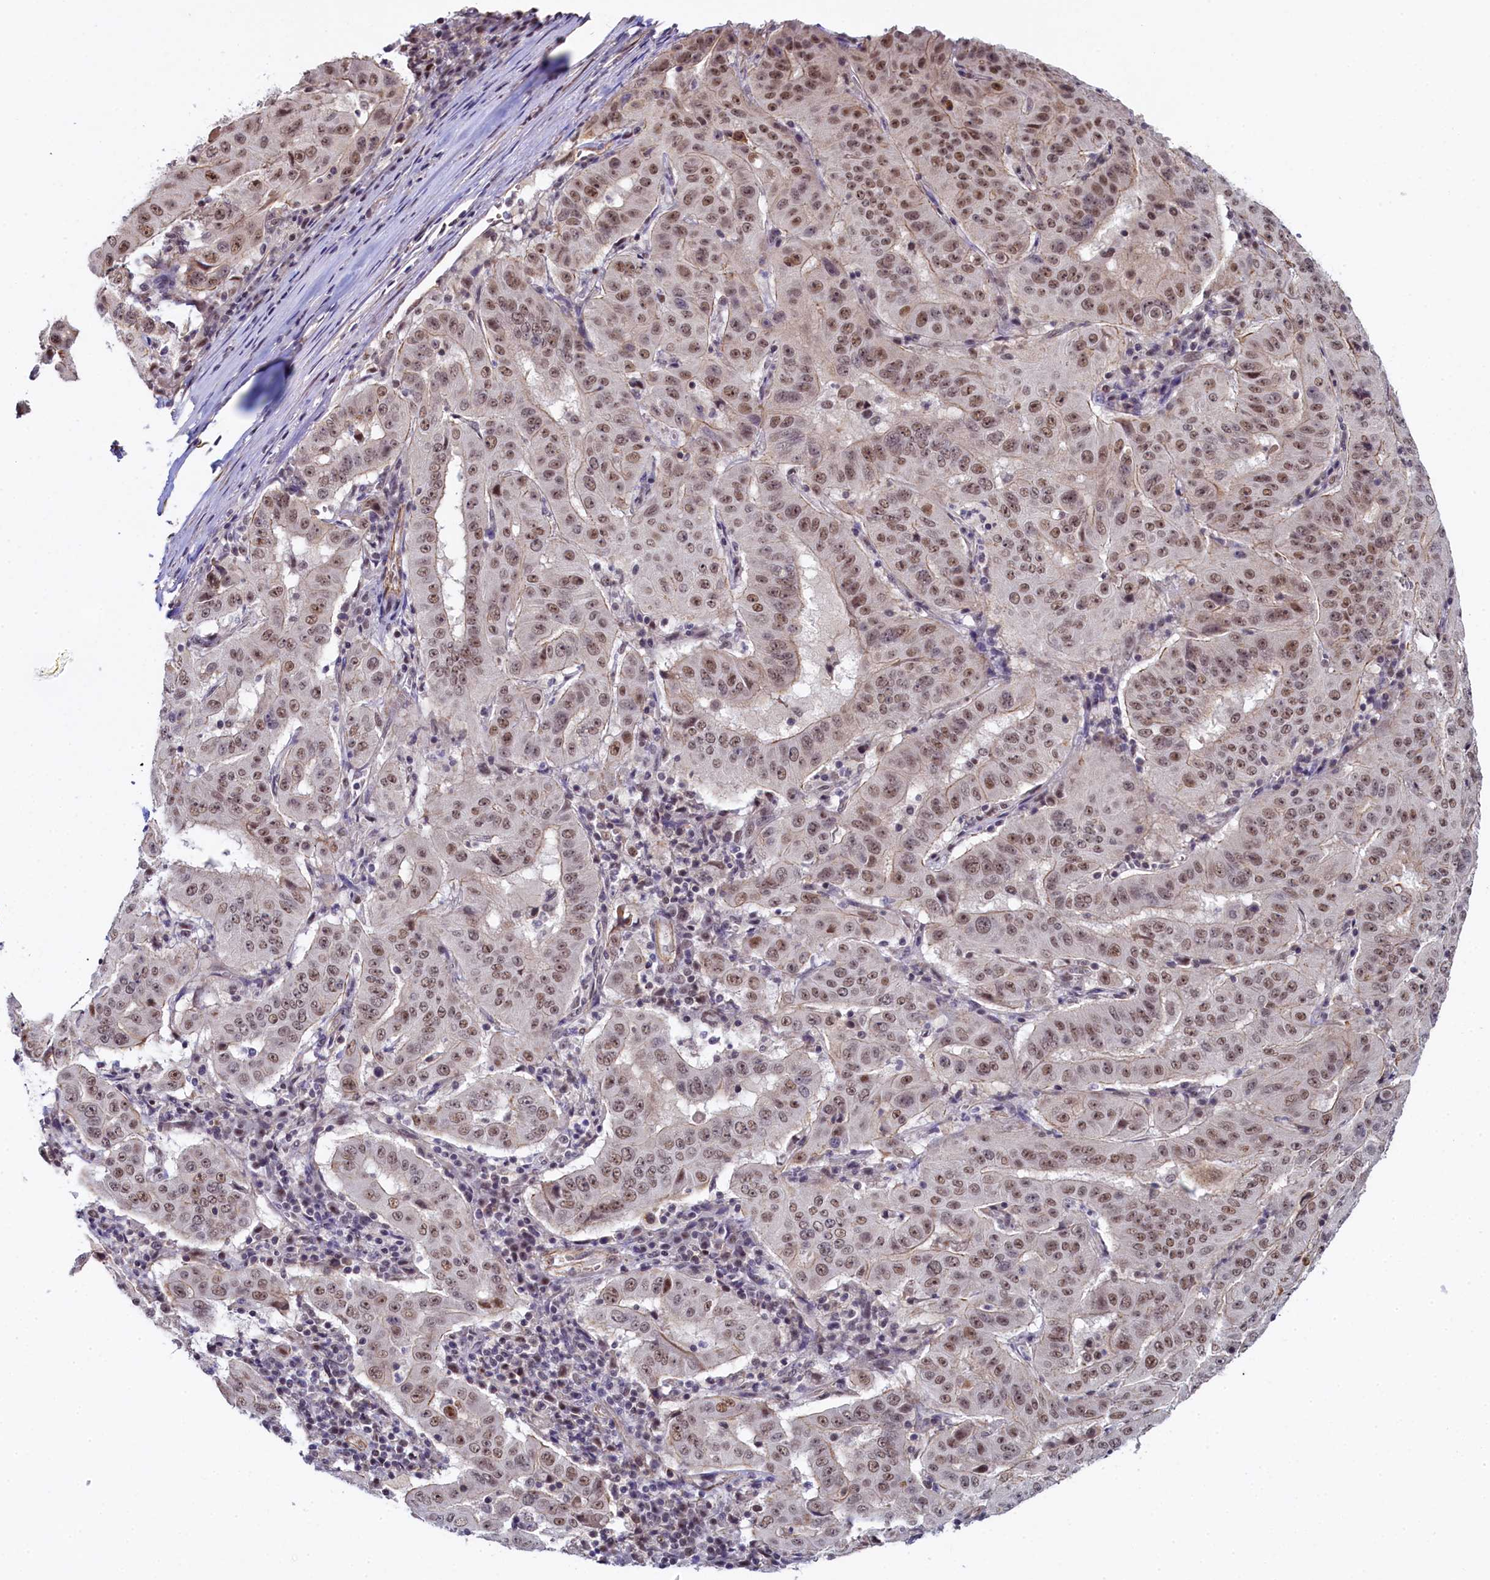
{"staining": {"intensity": "moderate", "quantity": ">75%", "location": "nuclear"}, "tissue": "pancreatic cancer", "cell_type": "Tumor cells", "image_type": "cancer", "snomed": [{"axis": "morphology", "description": "Adenocarcinoma, NOS"}, {"axis": "topography", "description": "Pancreas"}], "caption": "Immunohistochemical staining of human adenocarcinoma (pancreatic) demonstrates medium levels of moderate nuclear positivity in about >75% of tumor cells.", "gene": "INTS14", "patient": {"sex": "male", "age": 63}}